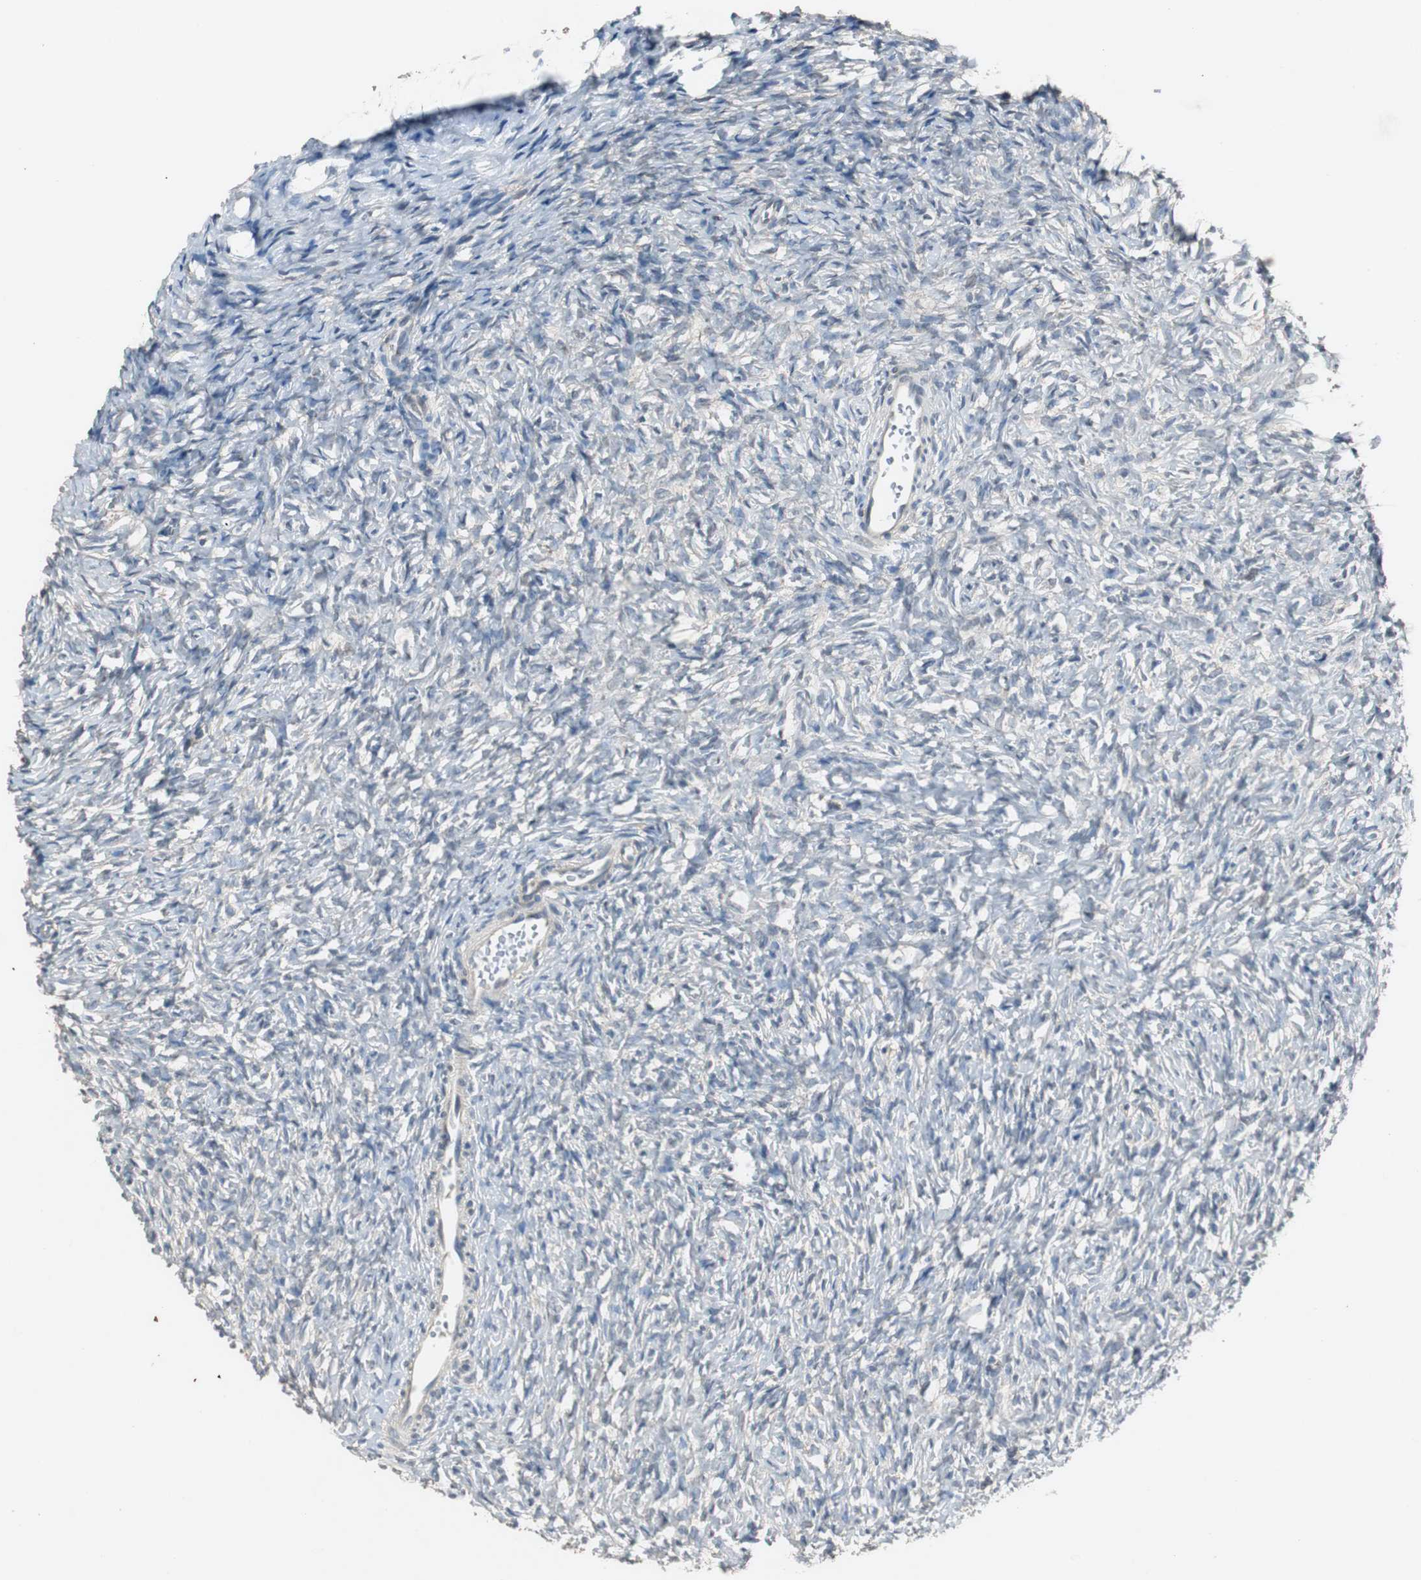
{"staining": {"intensity": "negative", "quantity": "none", "location": "none"}, "tissue": "ovary", "cell_type": "Ovarian stroma cells", "image_type": "normal", "snomed": [{"axis": "morphology", "description": "Normal tissue, NOS"}, {"axis": "topography", "description": "Ovary"}], "caption": "Protein analysis of normal ovary shows no significant staining in ovarian stroma cells. (Immunohistochemistry, brightfield microscopy, high magnification).", "gene": "PTPRN2", "patient": {"sex": "female", "age": 35}}